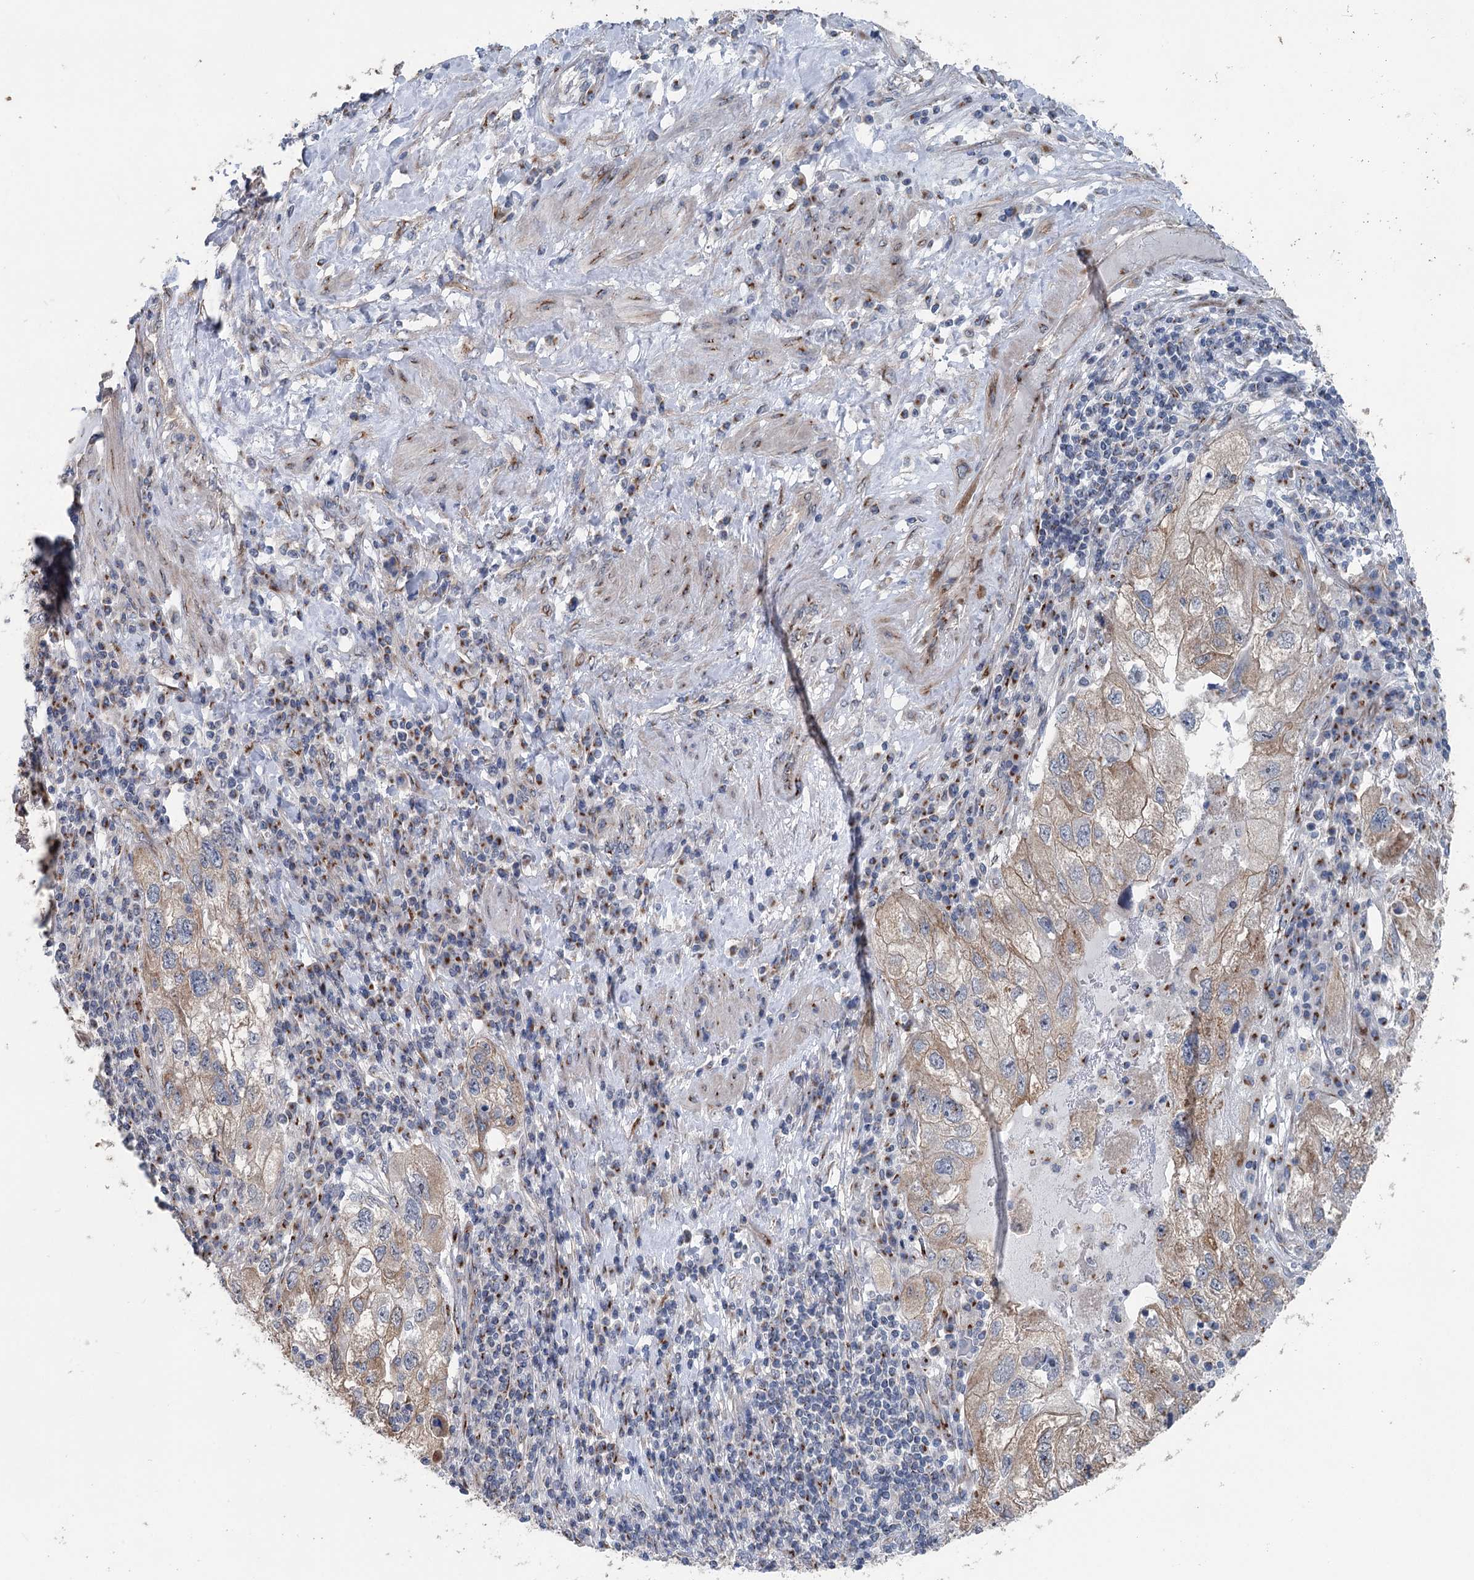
{"staining": {"intensity": "moderate", "quantity": "25%-75%", "location": "cytoplasmic/membranous"}, "tissue": "endometrial cancer", "cell_type": "Tumor cells", "image_type": "cancer", "snomed": [{"axis": "morphology", "description": "Adenocarcinoma, NOS"}, {"axis": "topography", "description": "Endometrium"}], "caption": "Protein analysis of adenocarcinoma (endometrial) tissue displays moderate cytoplasmic/membranous expression in about 25%-75% of tumor cells. Immunohistochemistry stains the protein in brown and the nuclei are stained blue.", "gene": "ITIH5", "patient": {"sex": "female", "age": 49}}